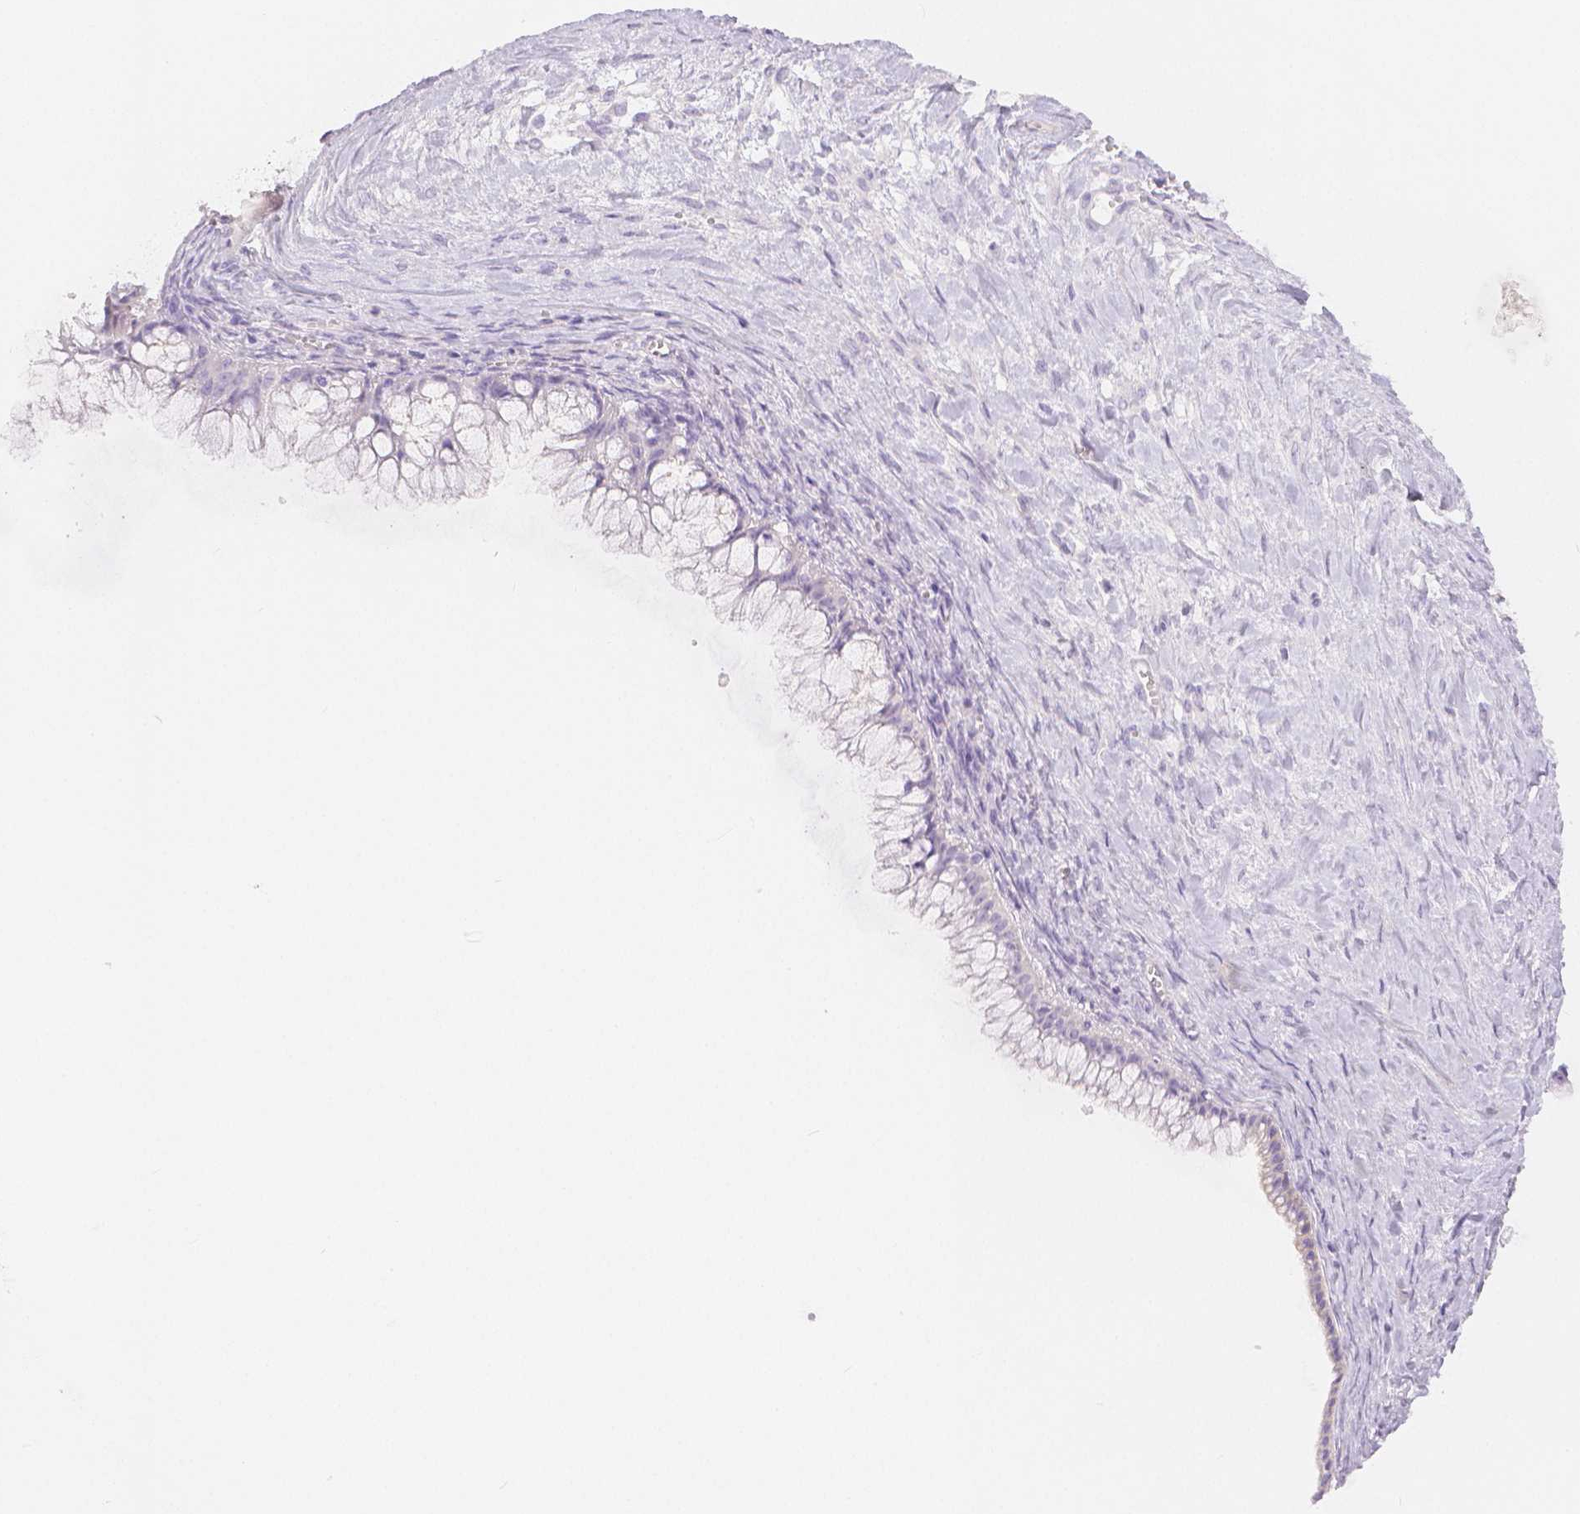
{"staining": {"intensity": "negative", "quantity": "none", "location": "none"}, "tissue": "ovarian cancer", "cell_type": "Tumor cells", "image_type": "cancer", "snomed": [{"axis": "morphology", "description": "Cystadenocarcinoma, mucinous, NOS"}, {"axis": "topography", "description": "Ovary"}], "caption": "An immunohistochemistry image of mucinous cystadenocarcinoma (ovarian) is shown. There is no staining in tumor cells of mucinous cystadenocarcinoma (ovarian).", "gene": "SLC27A5", "patient": {"sex": "female", "age": 41}}